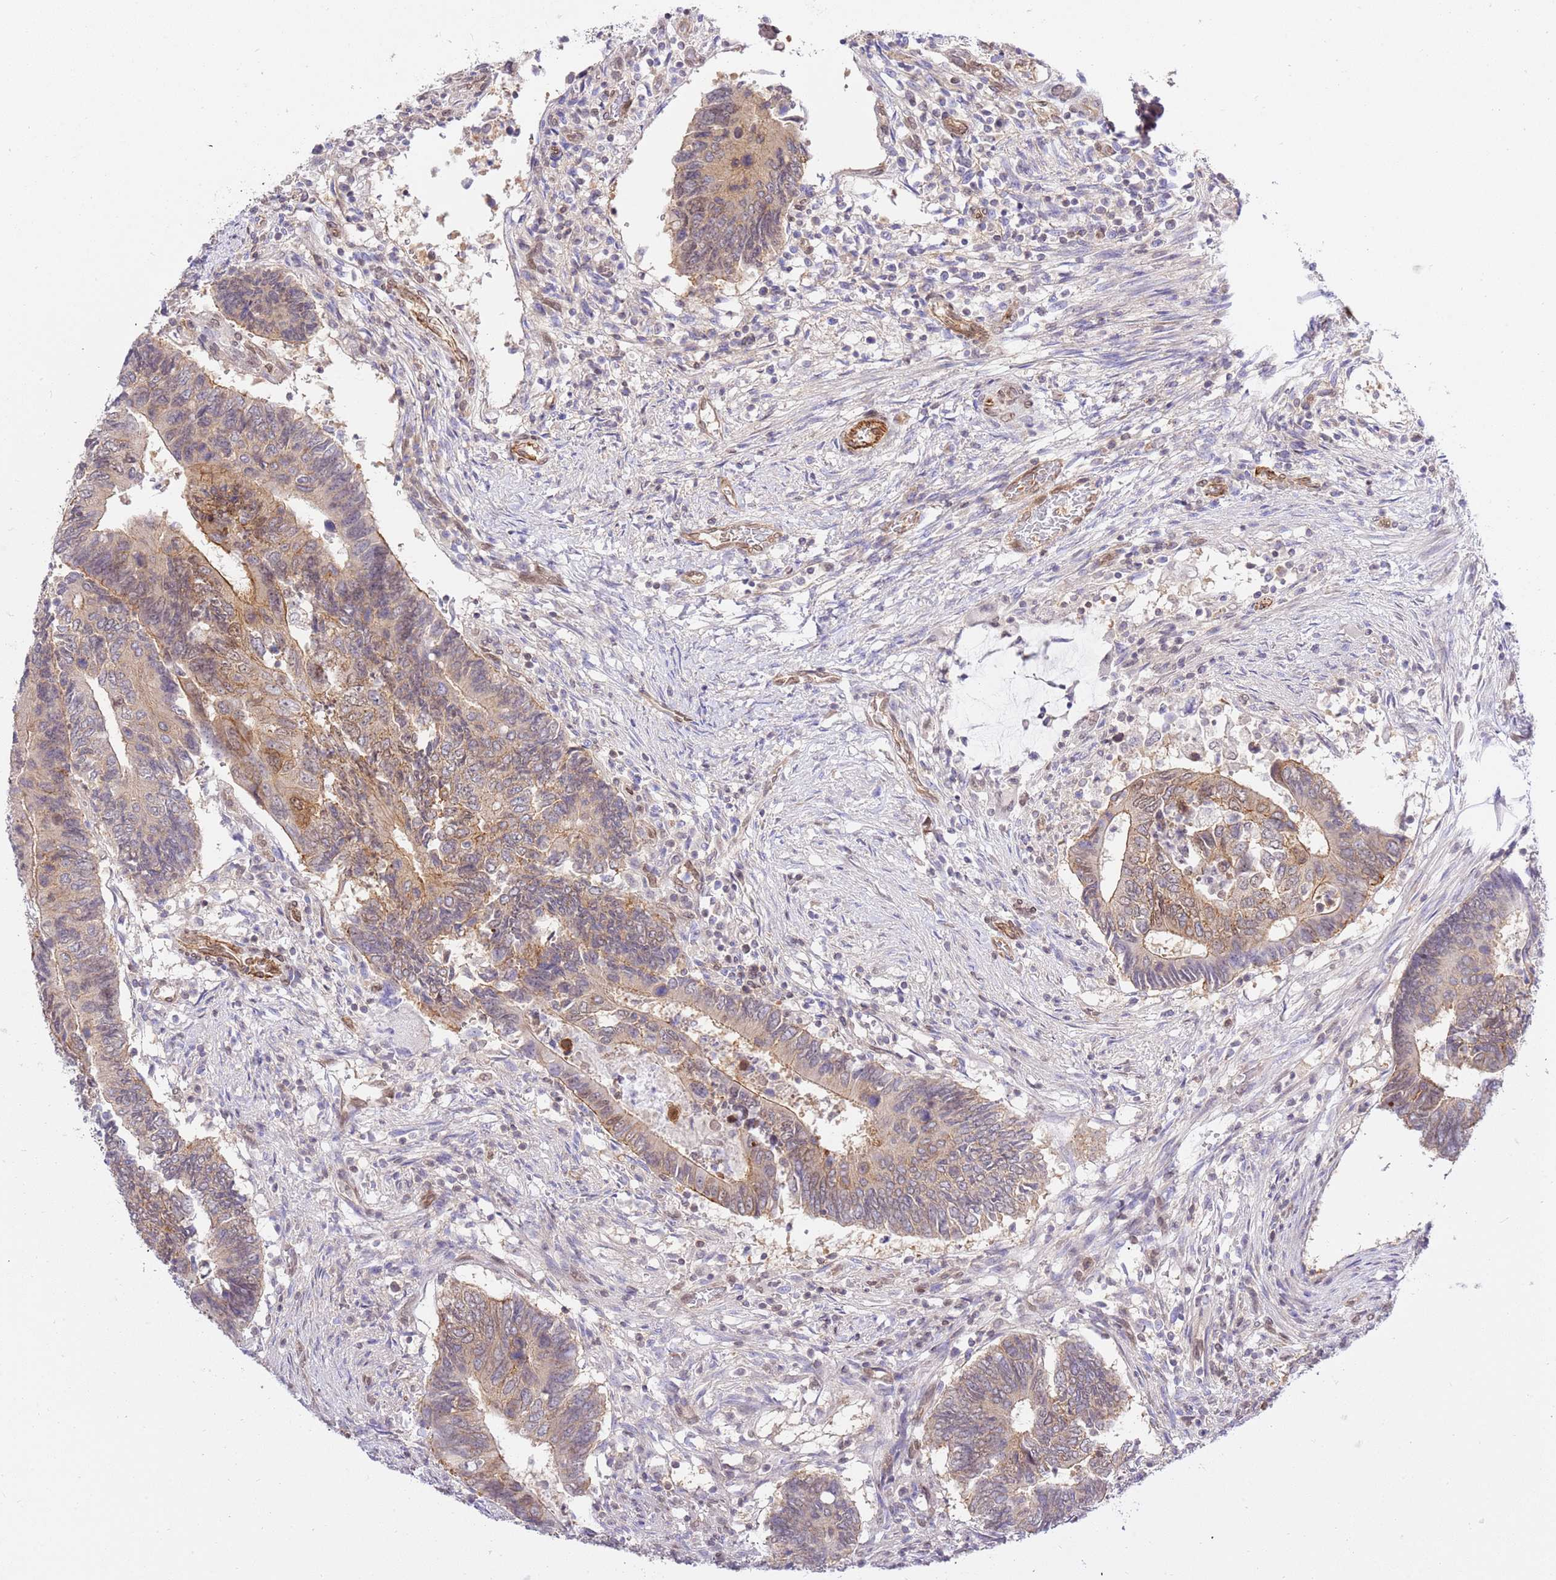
{"staining": {"intensity": "weak", "quantity": "25%-75%", "location": "cytoplasmic/membranous"}, "tissue": "colorectal cancer", "cell_type": "Tumor cells", "image_type": "cancer", "snomed": [{"axis": "morphology", "description": "Adenocarcinoma, NOS"}, {"axis": "topography", "description": "Colon"}], "caption": "Brown immunohistochemical staining in colorectal adenocarcinoma reveals weak cytoplasmic/membranous staining in approximately 25%-75% of tumor cells.", "gene": "TRIM37", "patient": {"sex": "male", "age": 87}}